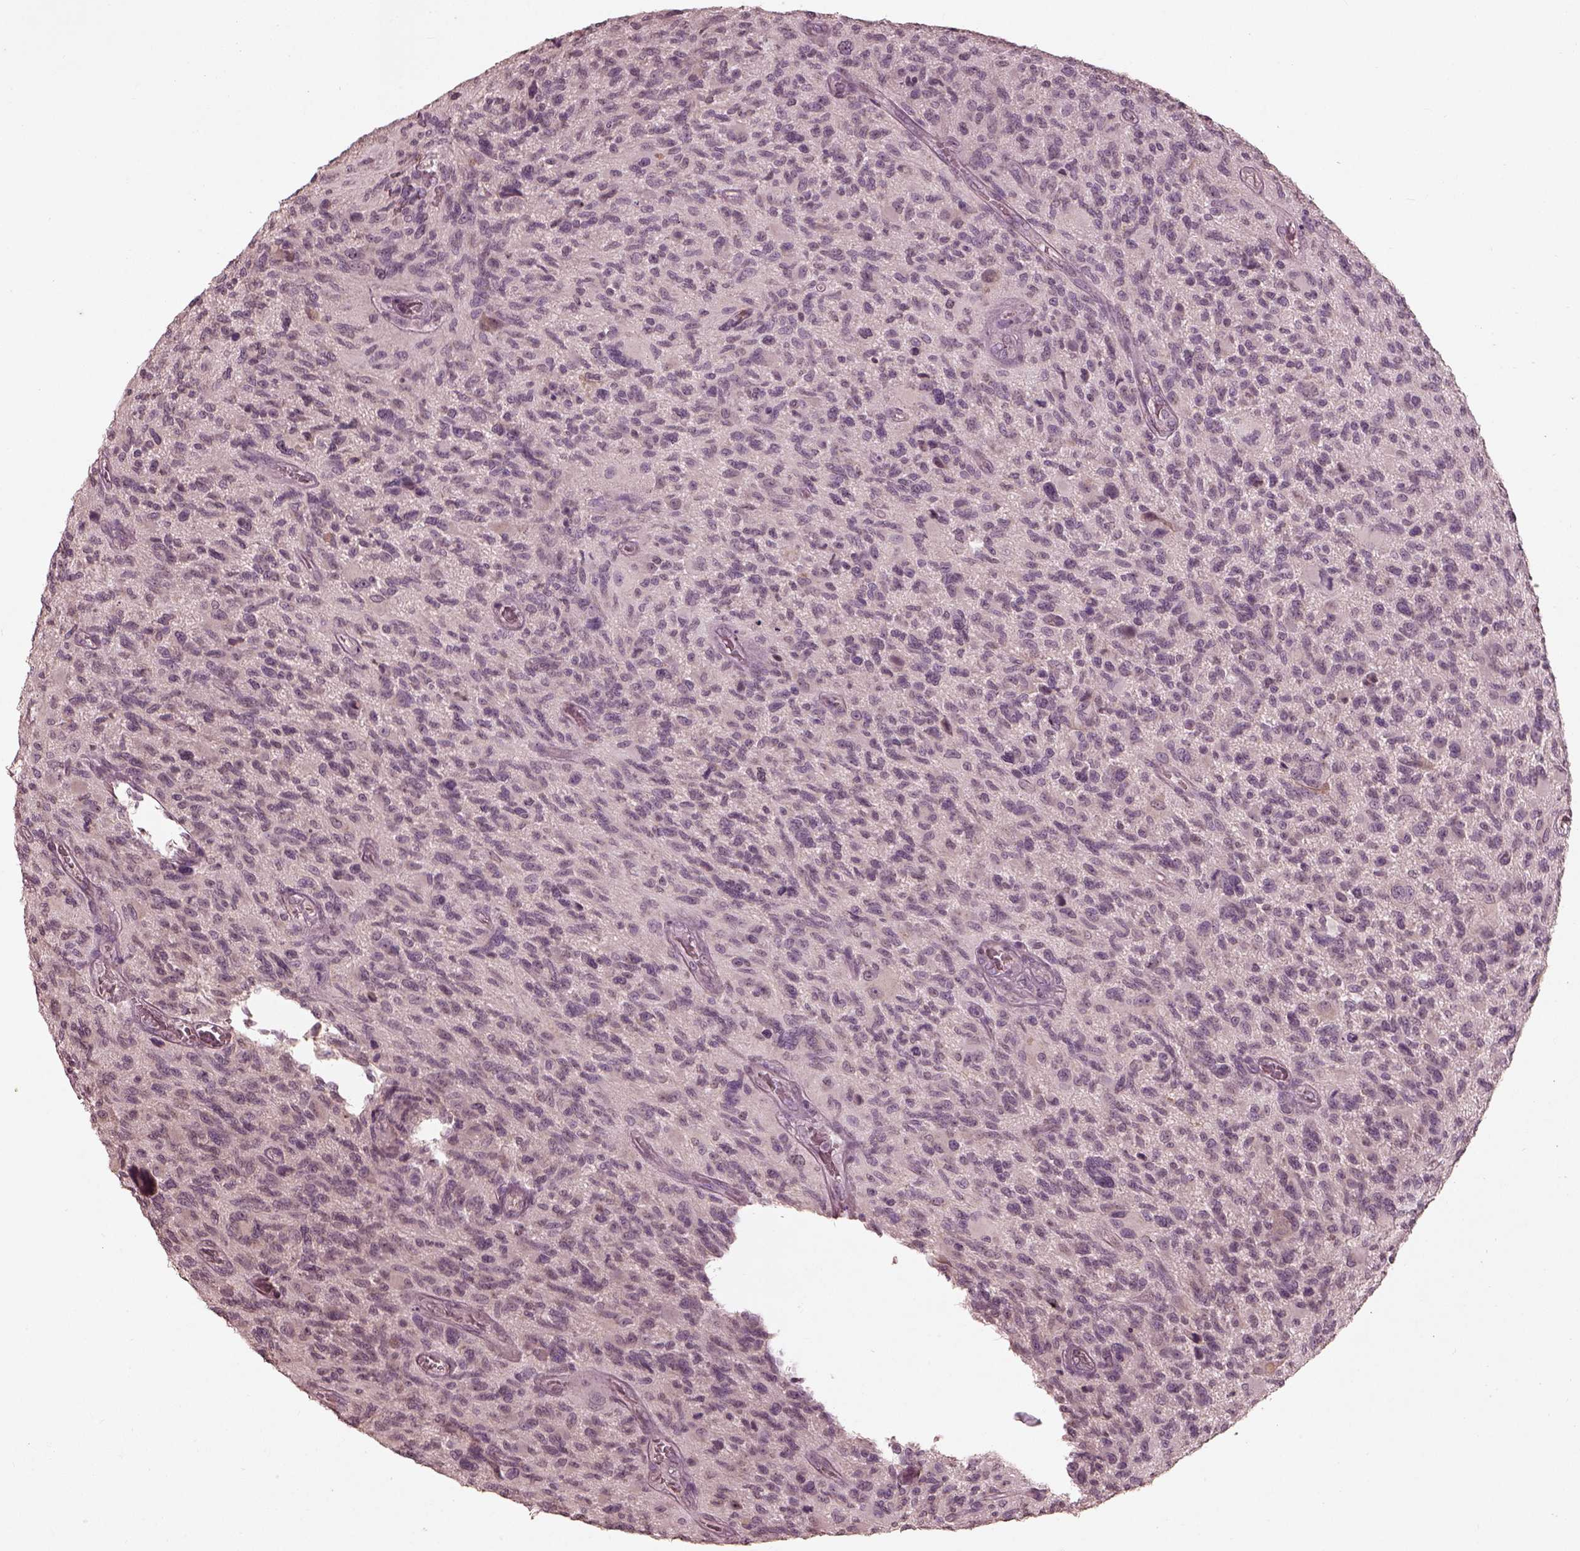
{"staining": {"intensity": "negative", "quantity": "none", "location": "none"}, "tissue": "glioma", "cell_type": "Tumor cells", "image_type": "cancer", "snomed": [{"axis": "morphology", "description": "Glioma, malignant, NOS"}, {"axis": "morphology", "description": "Glioma, malignant, High grade"}, {"axis": "topography", "description": "Brain"}], "caption": "IHC of glioma displays no positivity in tumor cells.", "gene": "CALR3", "patient": {"sex": "female", "age": 71}}